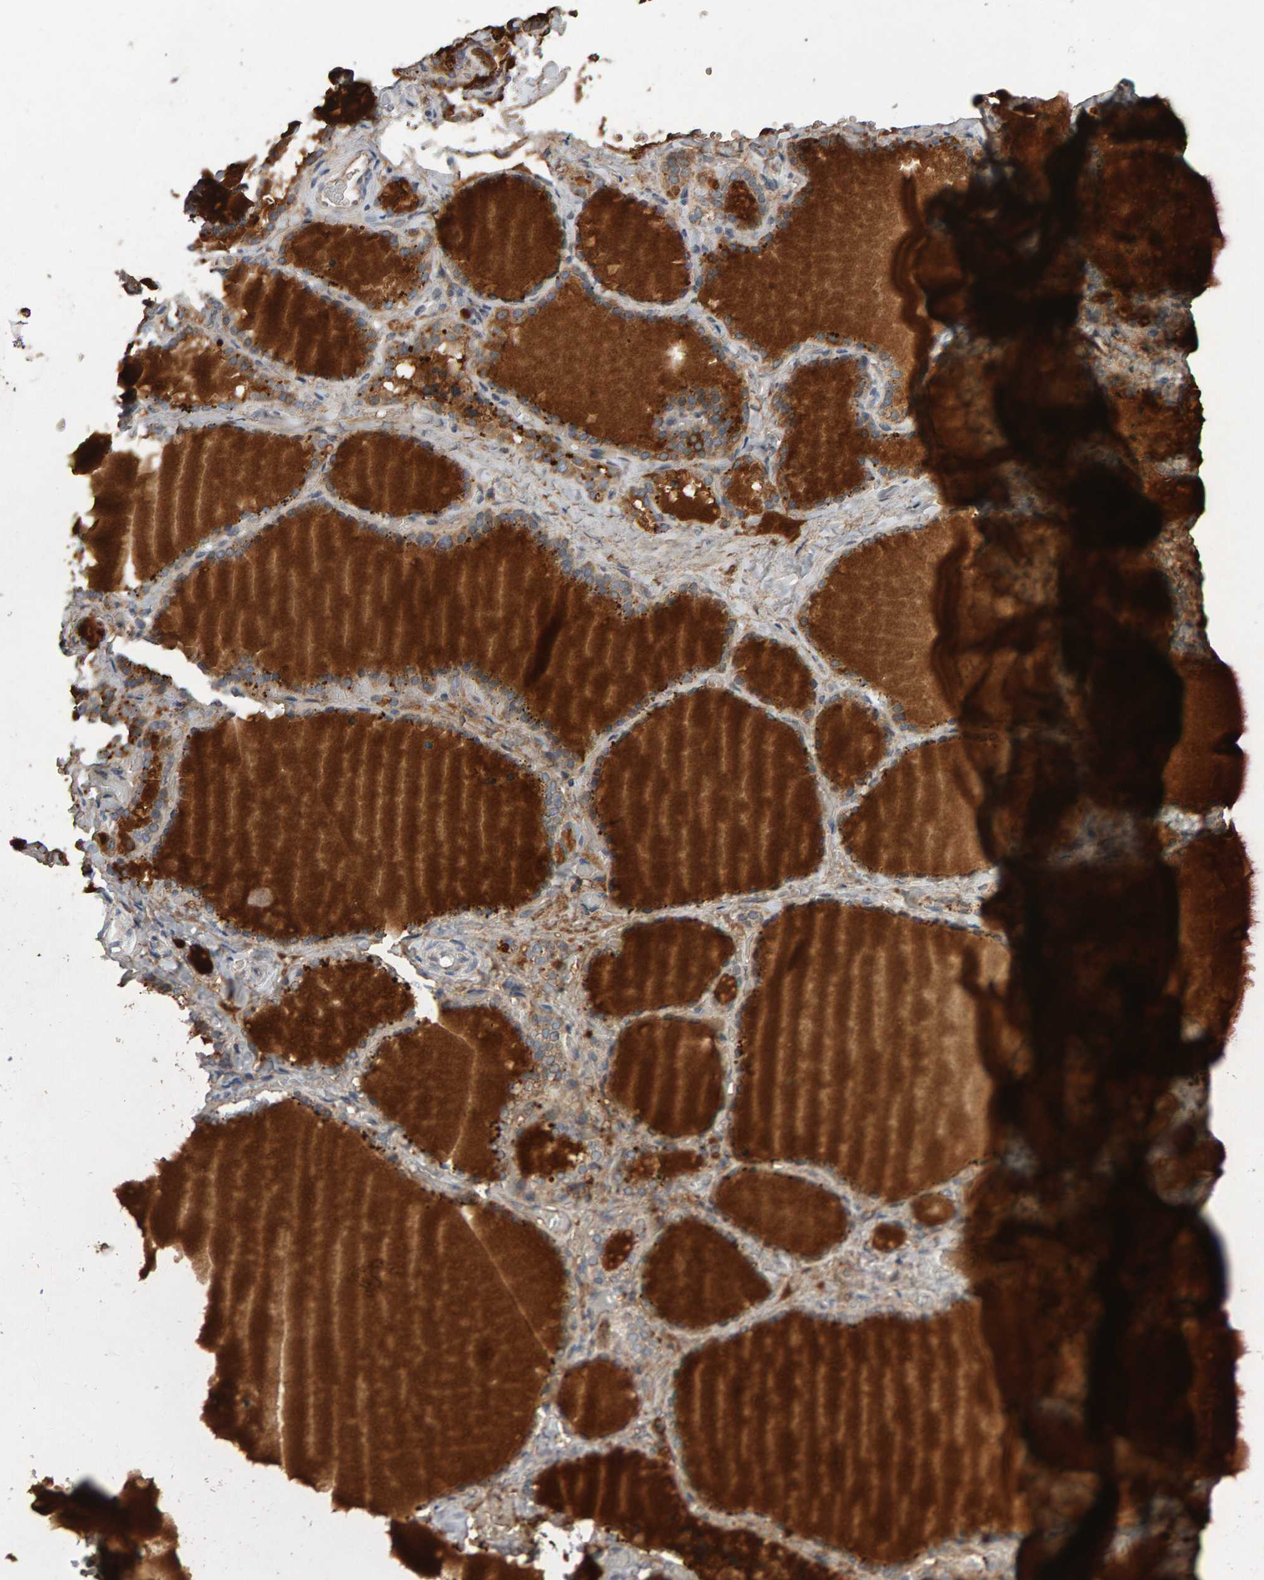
{"staining": {"intensity": "weak", "quantity": ">75%", "location": "cytoplasmic/membranous"}, "tissue": "thyroid gland", "cell_type": "Glandular cells", "image_type": "normal", "snomed": [{"axis": "morphology", "description": "Normal tissue, NOS"}, {"axis": "topography", "description": "Thyroid gland"}], "caption": "Brown immunohistochemical staining in benign human thyroid gland exhibits weak cytoplasmic/membranous staining in about >75% of glandular cells.", "gene": "COASY", "patient": {"sex": "female", "age": 22}}